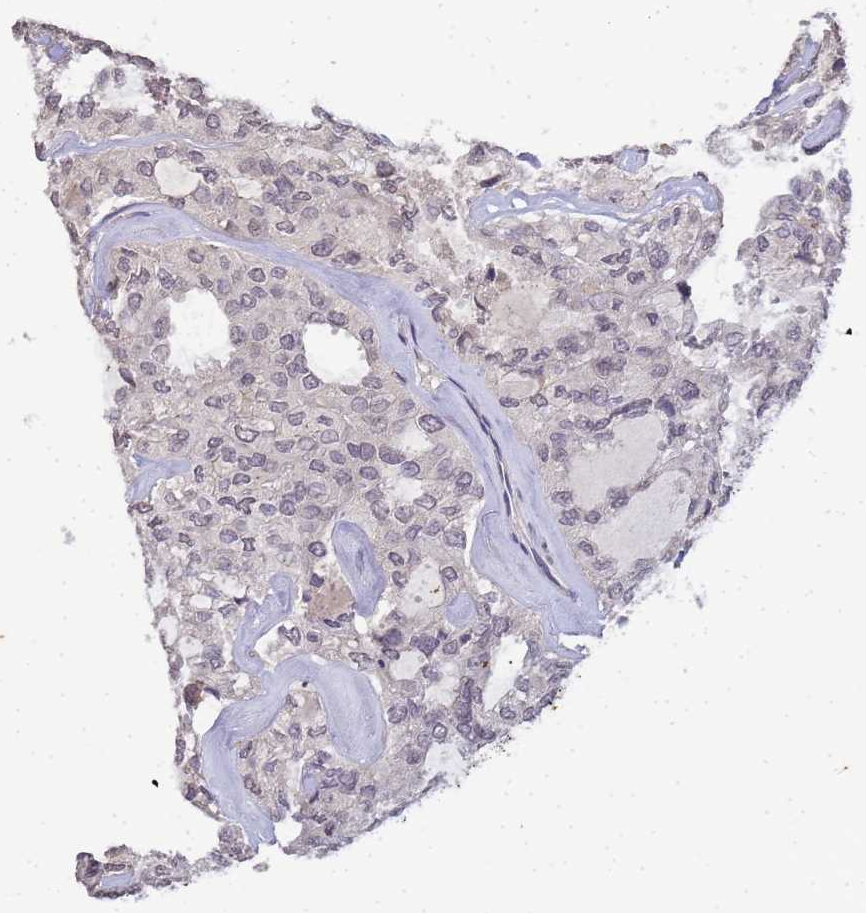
{"staining": {"intensity": "negative", "quantity": "none", "location": "none"}, "tissue": "thyroid cancer", "cell_type": "Tumor cells", "image_type": "cancer", "snomed": [{"axis": "morphology", "description": "Follicular adenoma carcinoma, NOS"}, {"axis": "topography", "description": "Thyroid gland"}], "caption": "High power microscopy micrograph of an IHC photomicrograph of follicular adenoma carcinoma (thyroid), revealing no significant positivity in tumor cells. Brightfield microscopy of immunohistochemistry (IHC) stained with DAB (3,3'-diaminobenzidine) (brown) and hematoxylin (blue), captured at high magnification.", "gene": "MYL7", "patient": {"sex": "male", "age": 75}}